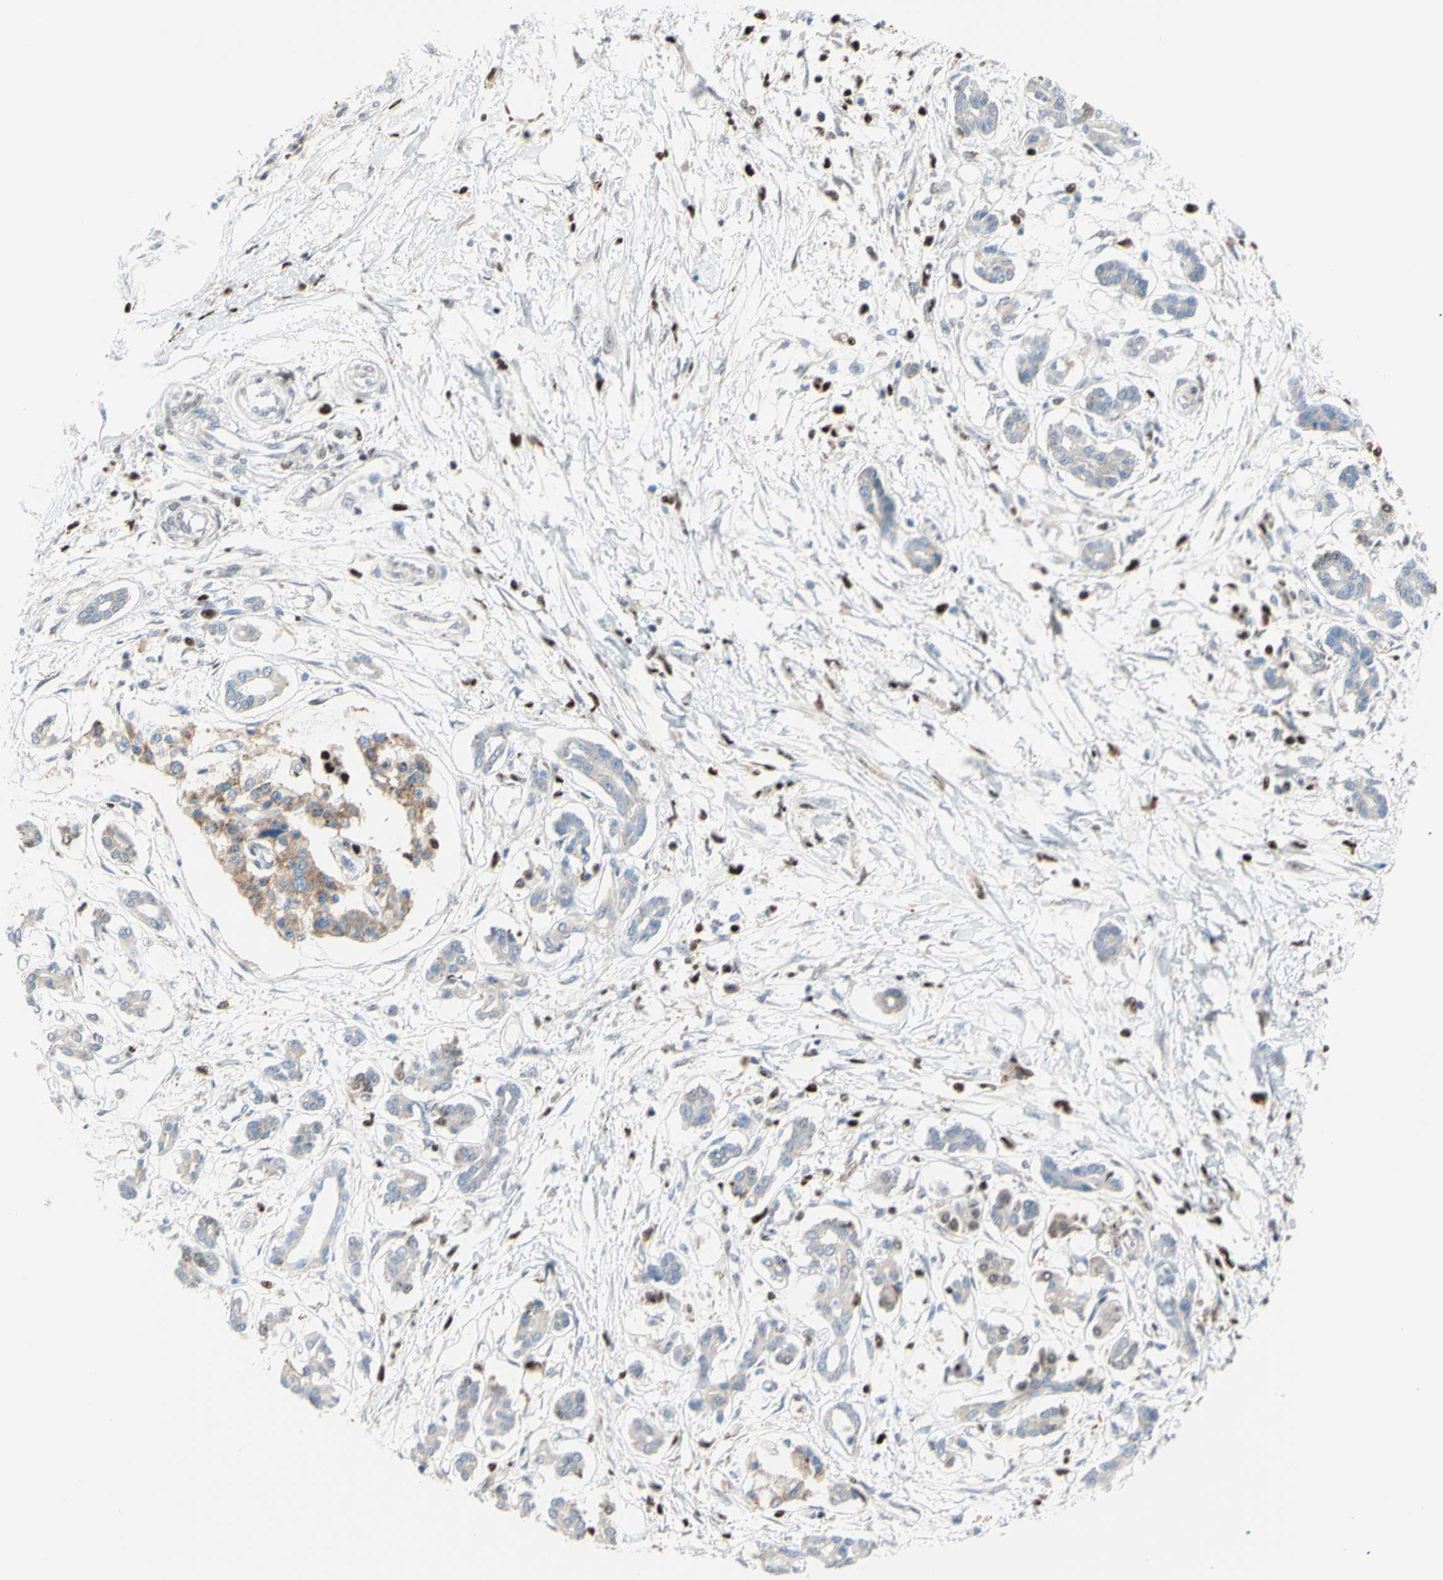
{"staining": {"intensity": "weak", "quantity": "25%-75%", "location": "cytoplasmic/membranous"}, "tissue": "pancreatic cancer", "cell_type": "Tumor cells", "image_type": "cancer", "snomed": [{"axis": "morphology", "description": "Adenocarcinoma, NOS"}, {"axis": "topography", "description": "Pancreas"}], "caption": "A brown stain highlights weak cytoplasmic/membranous expression of a protein in human pancreatic adenocarcinoma tumor cells. The staining was performed using DAB (3,3'-diaminobenzidine) to visualize the protein expression in brown, while the nuclei were stained in blue with hematoxylin (Magnification: 20x).", "gene": "EED", "patient": {"sex": "male", "age": 56}}